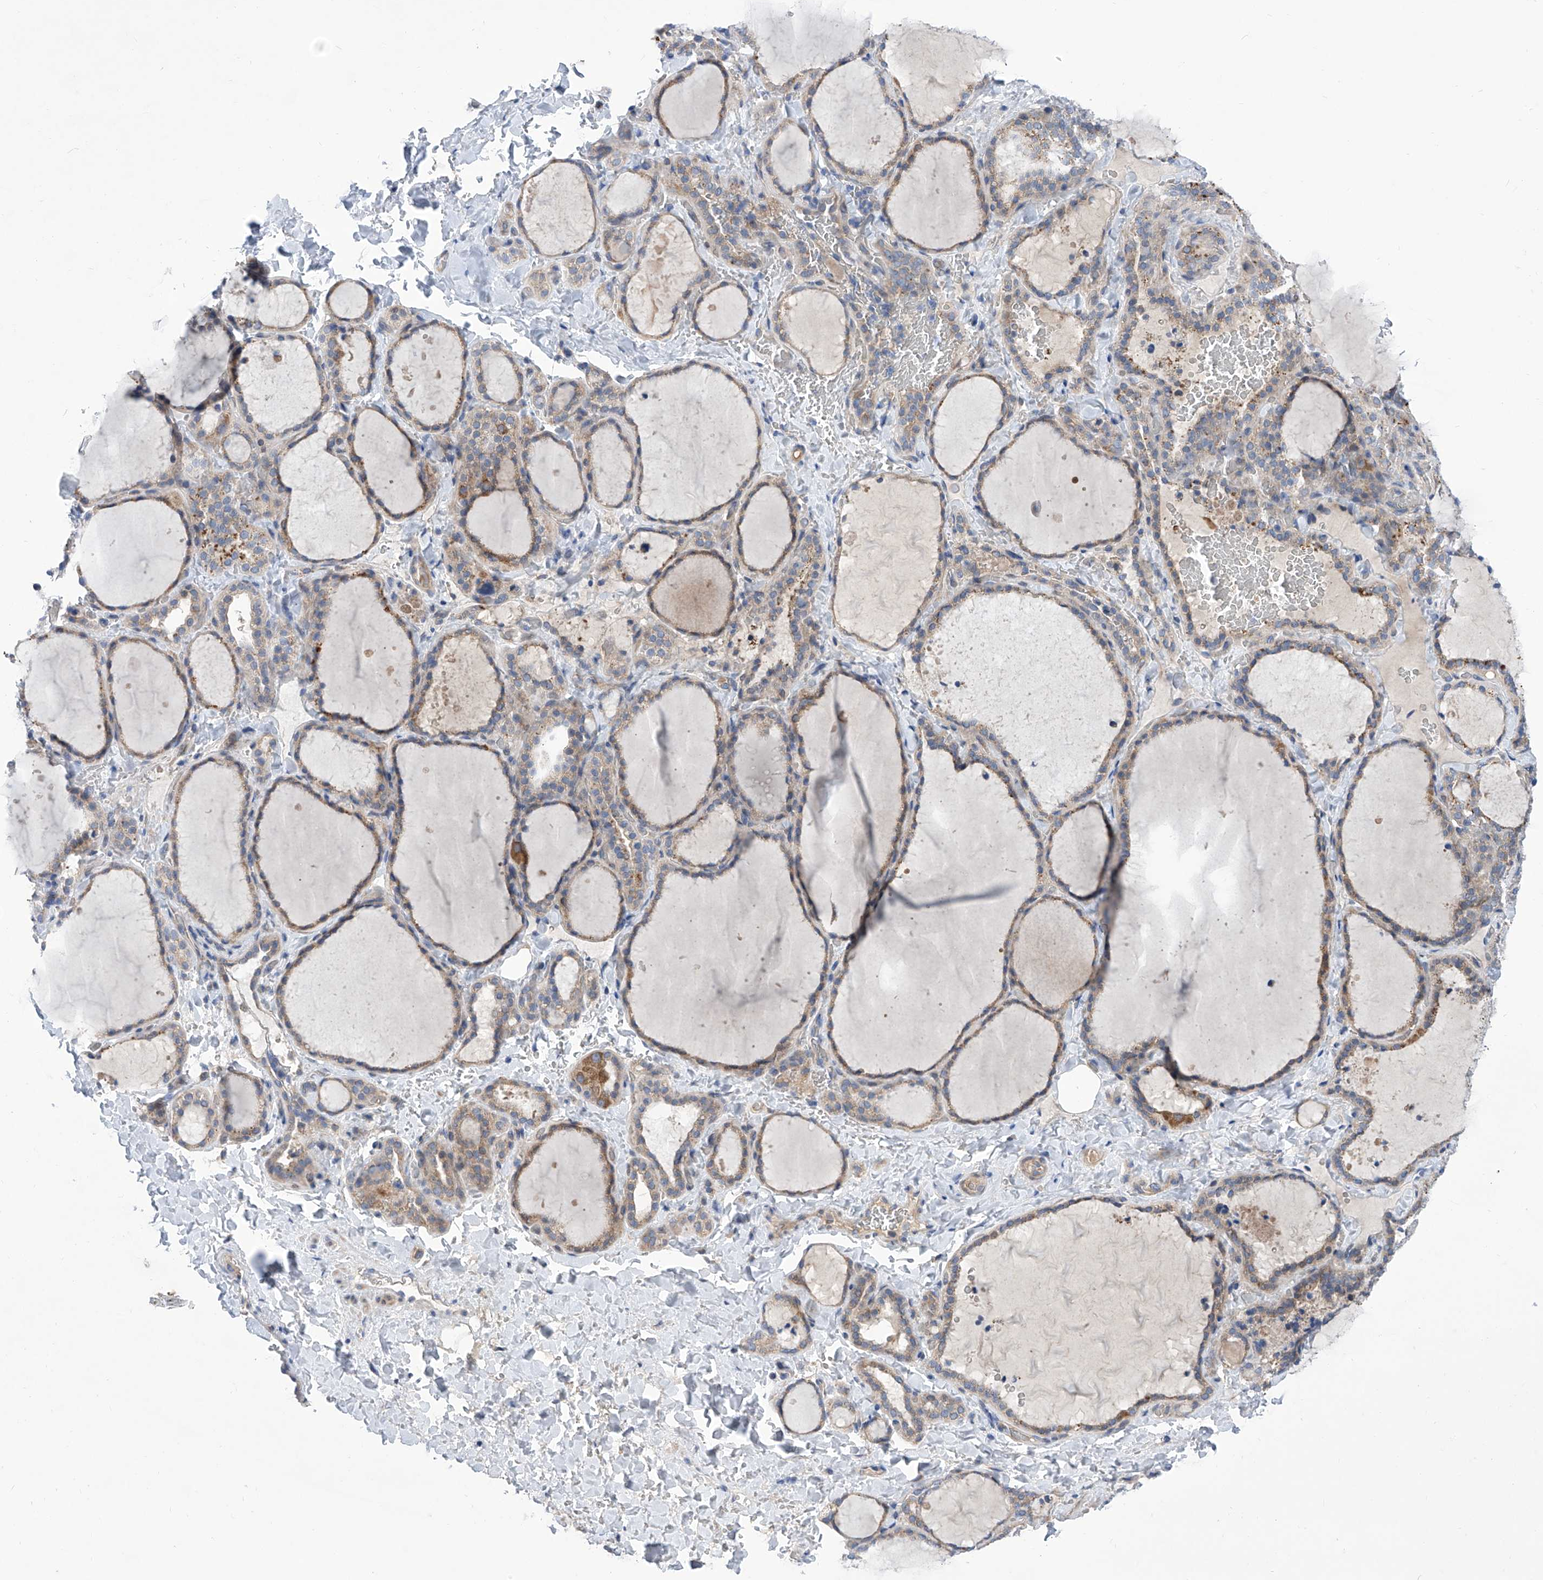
{"staining": {"intensity": "weak", "quantity": "25%-75%", "location": "cytoplasmic/membranous"}, "tissue": "thyroid gland", "cell_type": "Glandular cells", "image_type": "normal", "snomed": [{"axis": "morphology", "description": "Normal tissue, NOS"}, {"axis": "topography", "description": "Thyroid gland"}], "caption": "Immunohistochemistry (IHC) photomicrograph of normal thyroid gland stained for a protein (brown), which shows low levels of weak cytoplasmic/membranous expression in about 25%-75% of glandular cells.", "gene": "SRBD1", "patient": {"sex": "female", "age": 22}}